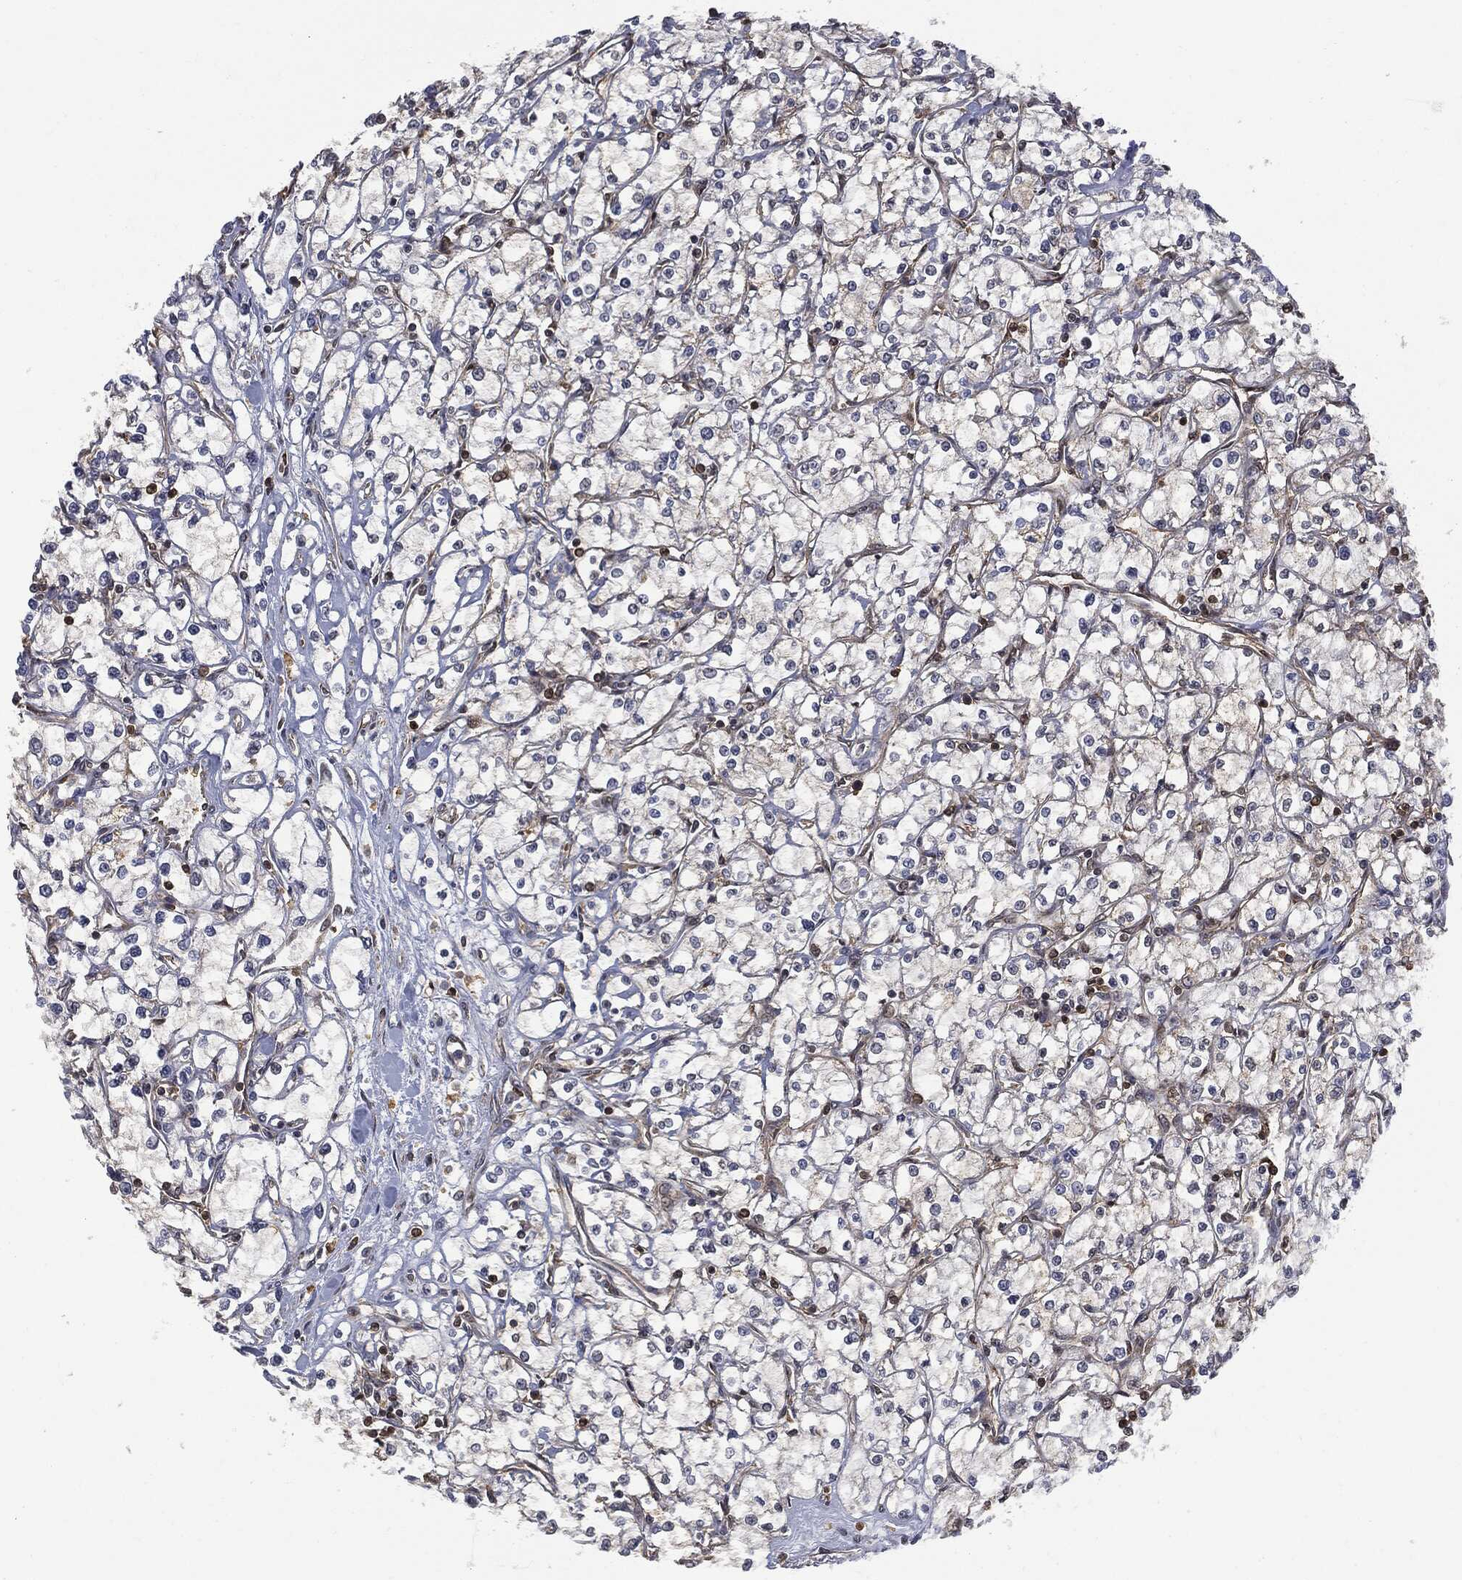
{"staining": {"intensity": "negative", "quantity": "none", "location": "none"}, "tissue": "renal cancer", "cell_type": "Tumor cells", "image_type": "cancer", "snomed": [{"axis": "morphology", "description": "Adenocarcinoma, NOS"}, {"axis": "topography", "description": "Kidney"}], "caption": "Protein analysis of renal cancer (adenocarcinoma) reveals no significant expression in tumor cells. Nuclei are stained in blue.", "gene": "PSMB10", "patient": {"sex": "male", "age": 67}}